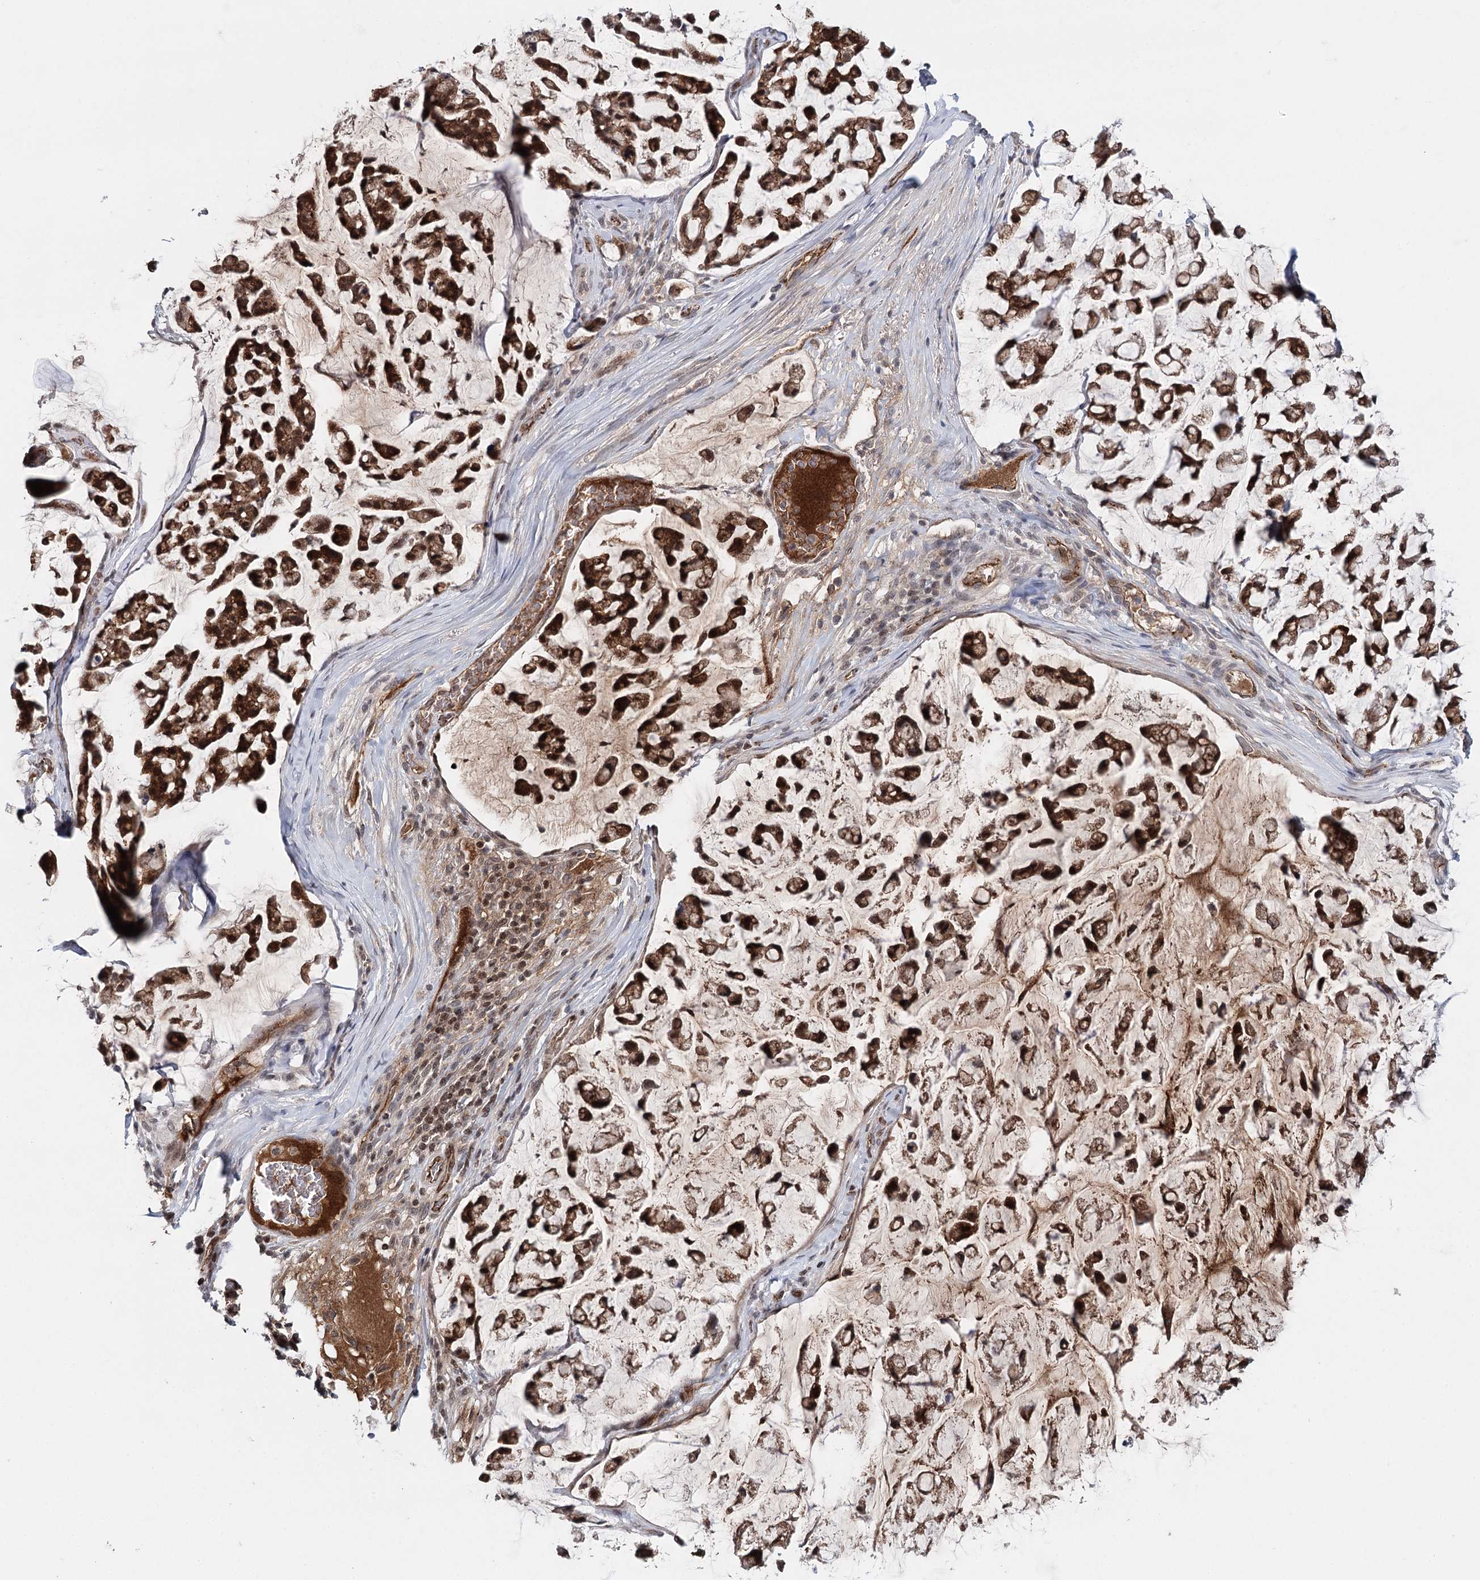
{"staining": {"intensity": "strong", "quantity": ">75%", "location": "cytoplasmic/membranous,nuclear"}, "tissue": "stomach cancer", "cell_type": "Tumor cells", "image_type": "cancer", "snomed": [{"axis": "morphology", "description": "Adenocarcinoma, NOS"}, {"axis": "topography", "description": "Stomach, lower"}], "caption": "Immunohistochemistry (IHC) of stomach adenocarcinoma reveals high levels of strong cytoplasmic/membranous and nuclear staining in about >75% of tumor cells.", "gene": "PKP4", "patient": {"sex": "male", "age": 67}}